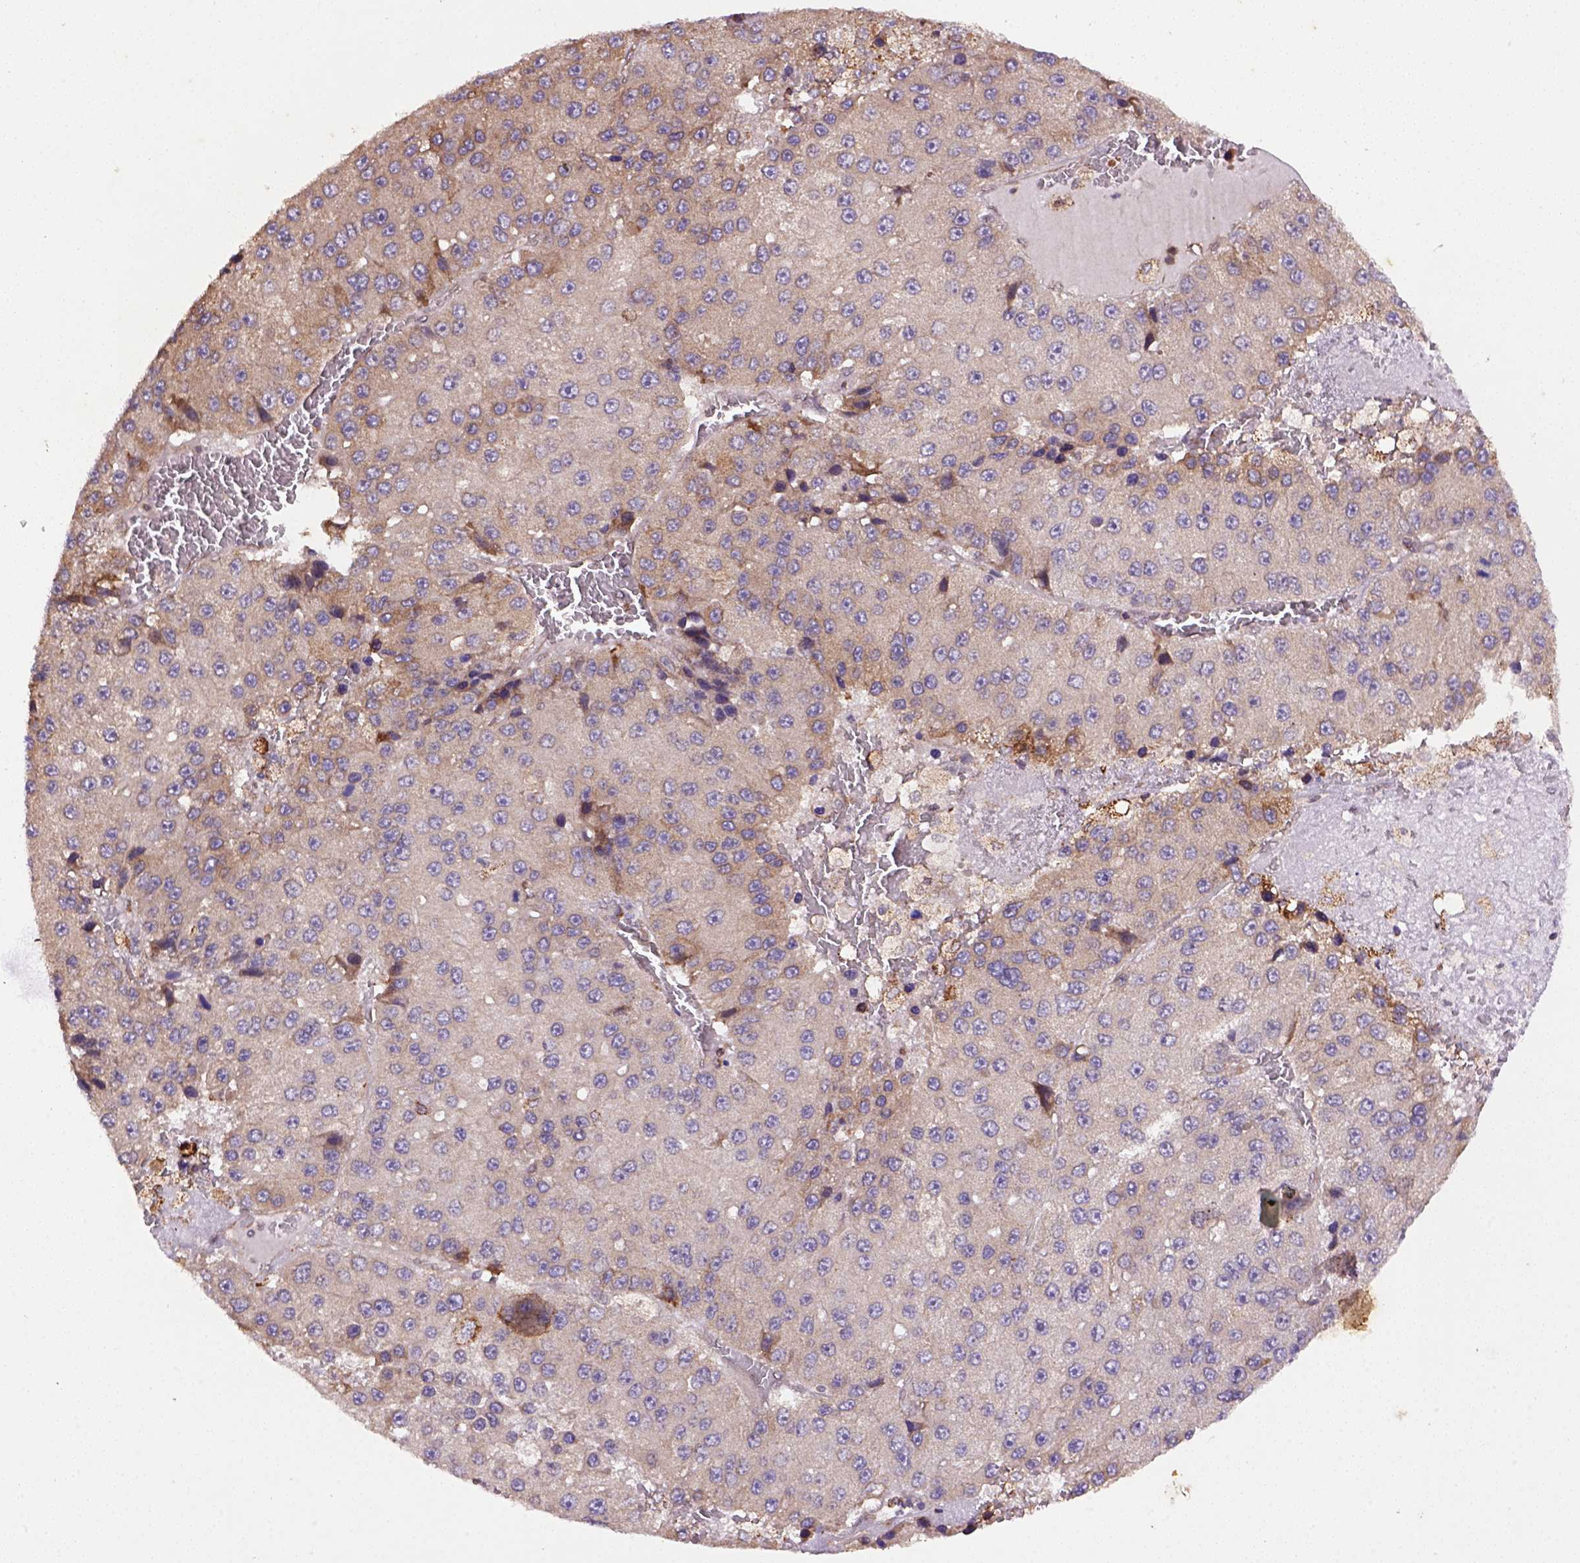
{"staining": {"intensity": "moderate", "quantity": "25%-75%", "location": "cytoplasmic/membranous"}, "tissue": "liver cancer", "cell_type": "Tumor cells", "image_type": "cancer", "snomed": [{"axis": "morphology", "description": "Carcinoma, Hepatocellular, NOS"}, {"axis": "topography", "description": "Liver"}], "caption": "Protein staining by IHC shows moderate cytoplasmic/membranous staining in approximately 25%-75% of tumor cells in liver hepatocellular carcinoma.", "gene": "FZD7", "patient": {"sex": "female", "age": 73}}